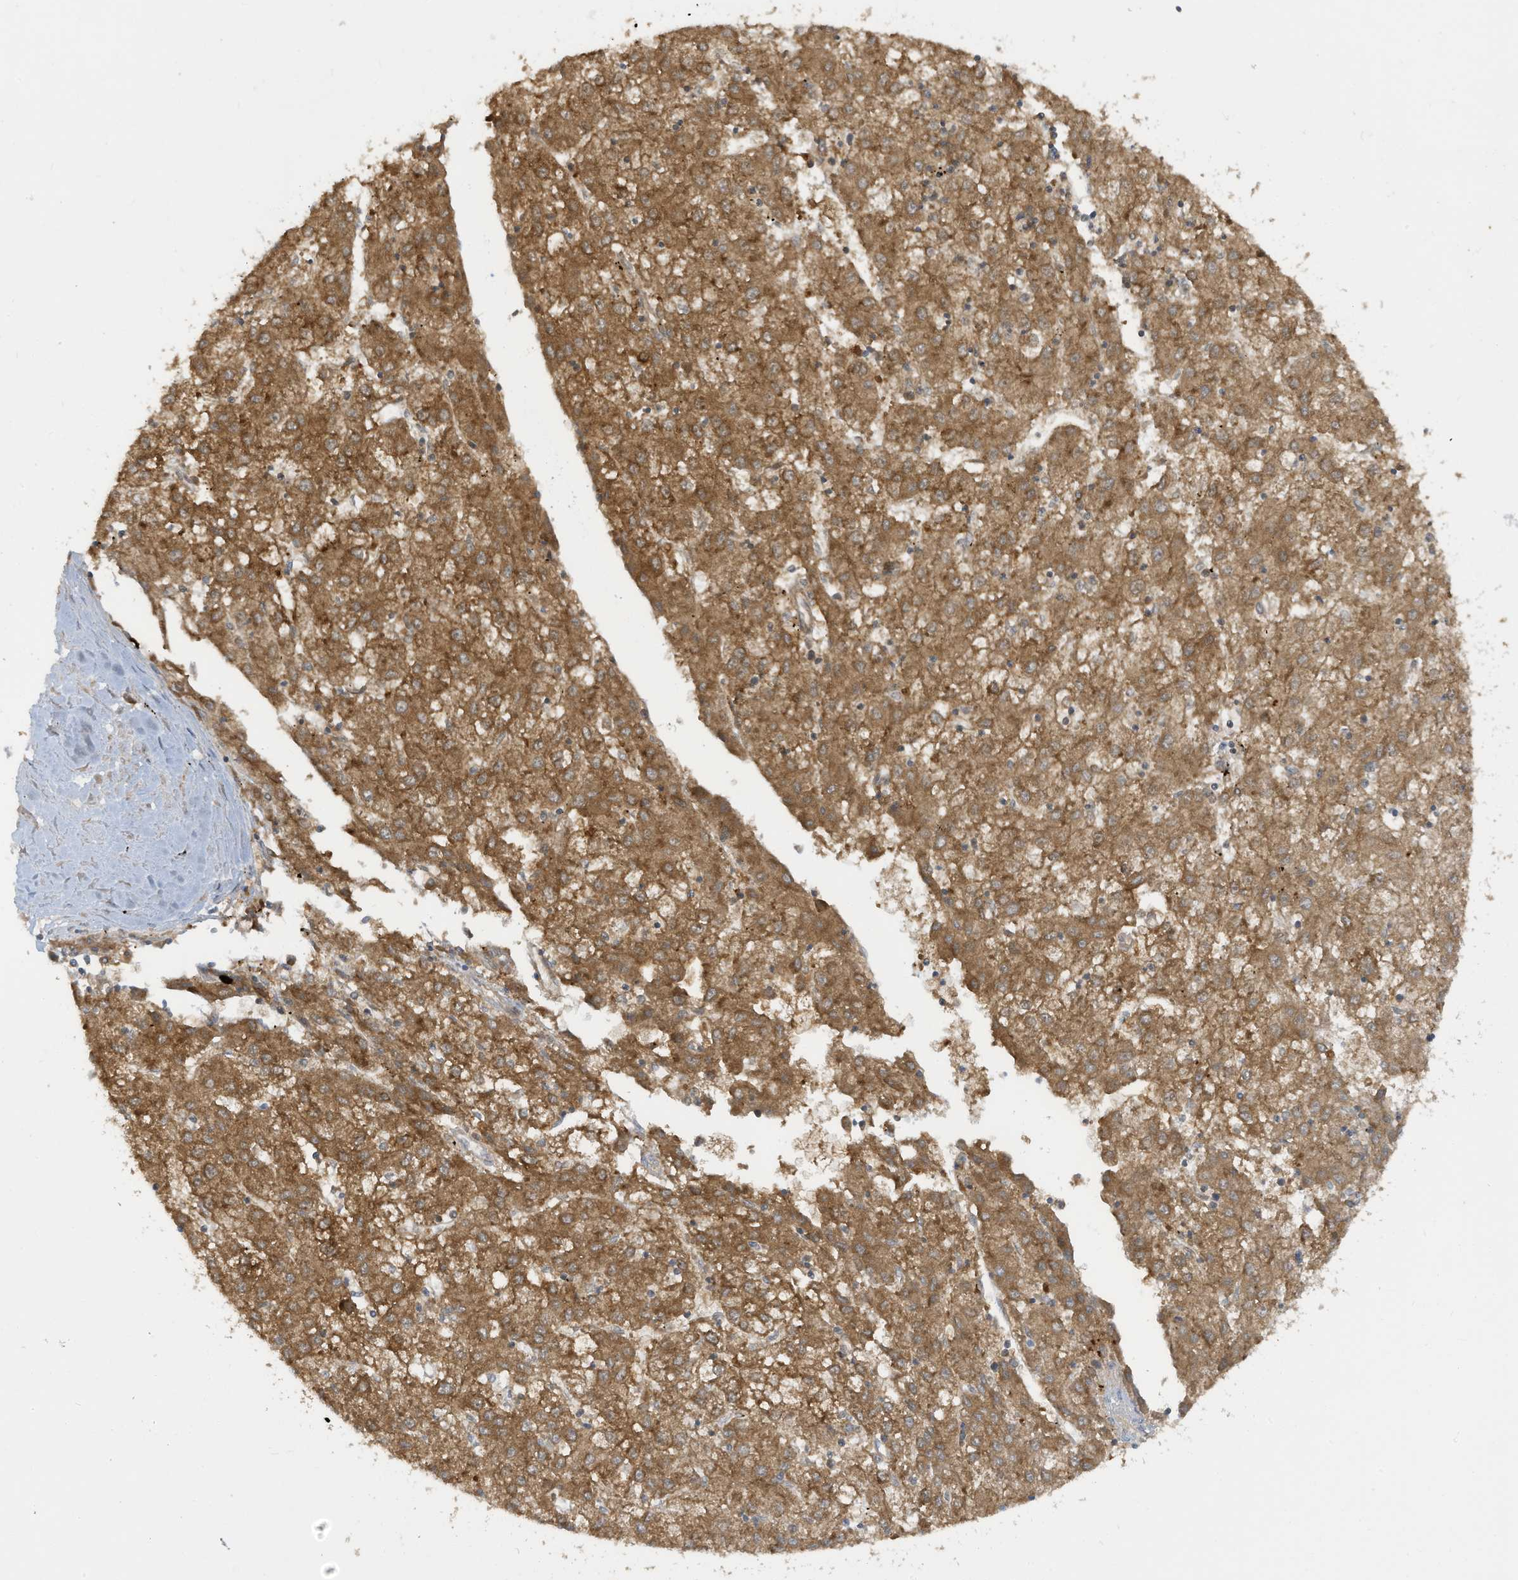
{"staining": {"intensity": "moderate", "quantity": ">75%", "location": "cytoplasmic/membranous"}, "tissue": "liver cancer", "cell_type": "Tumor cells", "image_type": "cancer", "snomed": [{"axis": "morphology", "description": "Carcinoma, Hepatocellular, NOS"}, {"axis": "topography", "description": "Liver"}], "caption": "An immunohistochemistry (IHC) photomicrograph of neoplastic tissue is shown. Protein staining in brown shows moderate cytoplasmic/membranous positivity in liver cancer (hepatocellular carcinoma) within tumor cells.", "gene": "LRRN2", "patient": {"sex": "male", "age": 72}}